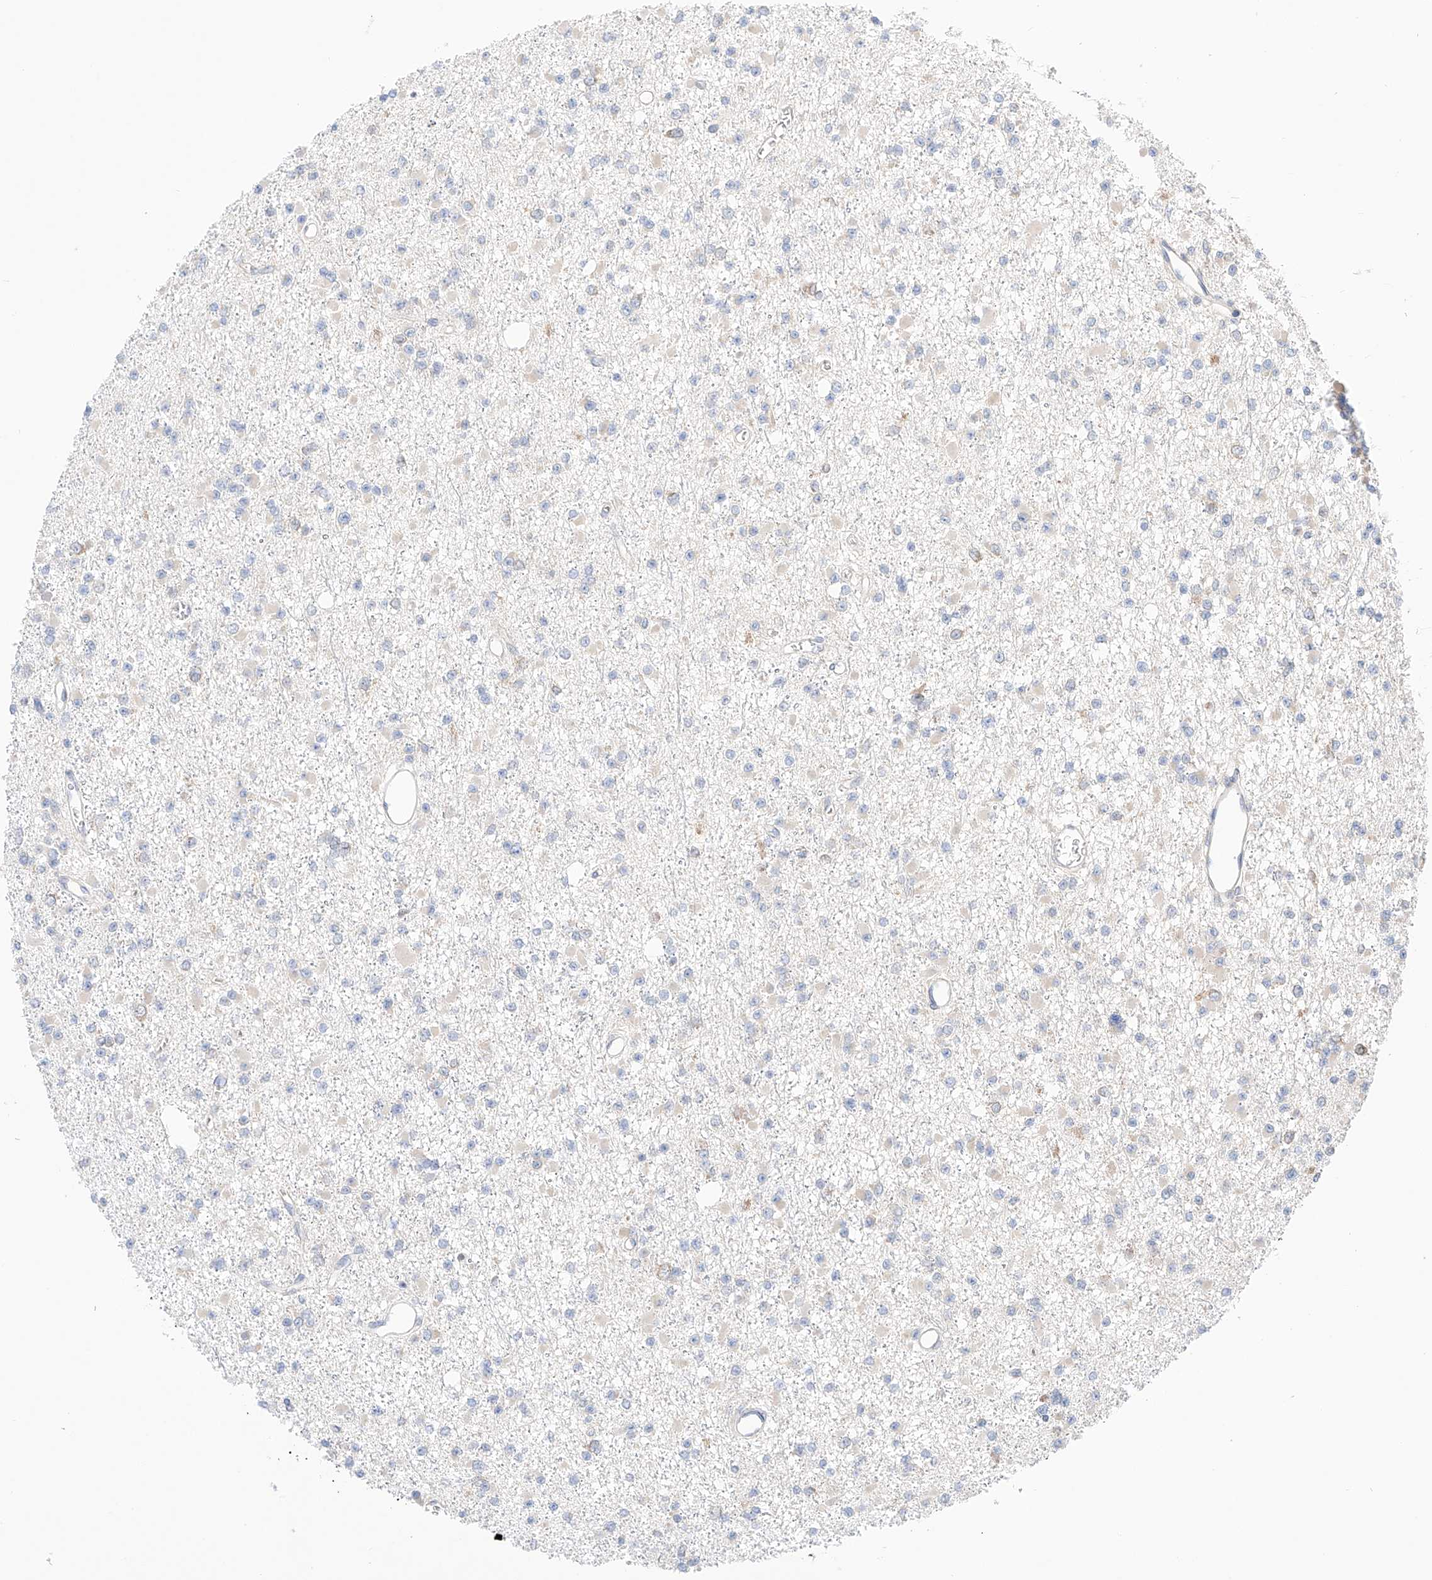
{"staining": {"intensity": "negative", "quantity": "none", "location": "none"}, "tissue": "glioma", "cell_type": "Tumor cells", "image_type": "cancer", "snomed": [{"axis": "morphology", "description": "Glioma, malignant, Low grade"}, {"axis": "topography", "description": "Brain"}], "caption": "The histopathology image reveals no staining of tumor cells in low-grade glioma (malignant). The staining was performed using DAB to visualize the protein expression in brown, while the nuclei were stained in blue with hematoxylin (Magnification: 20x).", "gene": "PGGT1B", "patient": {"sex": "female", "age": 22}}